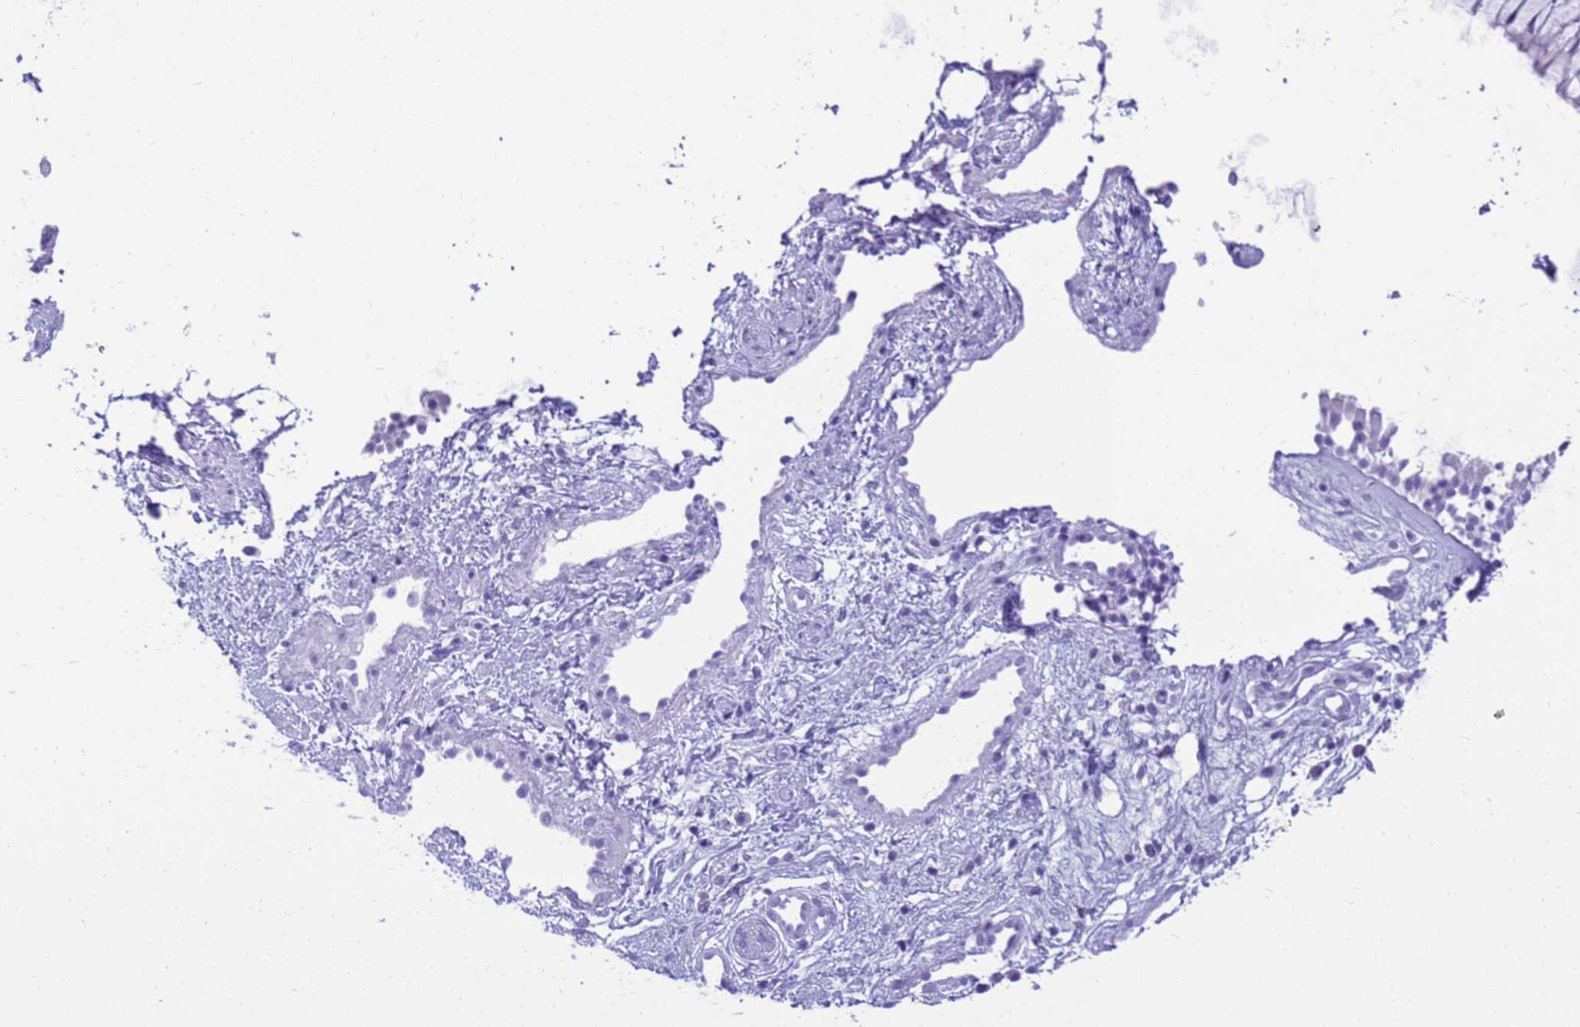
{"staining": {"intensity": "negative", "quantity": "none", "location": "none"}, "tissue": "nasopharynx", "cell_type": "Respiratory epithelial cells", "image_type": "normal", "snomed": [{"axis": "morphology", "description": "Normal tissue, NOS"}, {"axis": "topography", "description": "Nasopharynx"}], "caption": "Immunohistochemistry (IHC) image of unremarkable human nasopharynx stained for a protein (brown), which exhibits no expression in respiratory epithelial cells.", "gene": "STATH", "patient": {"sex": "male", "age": 32}}